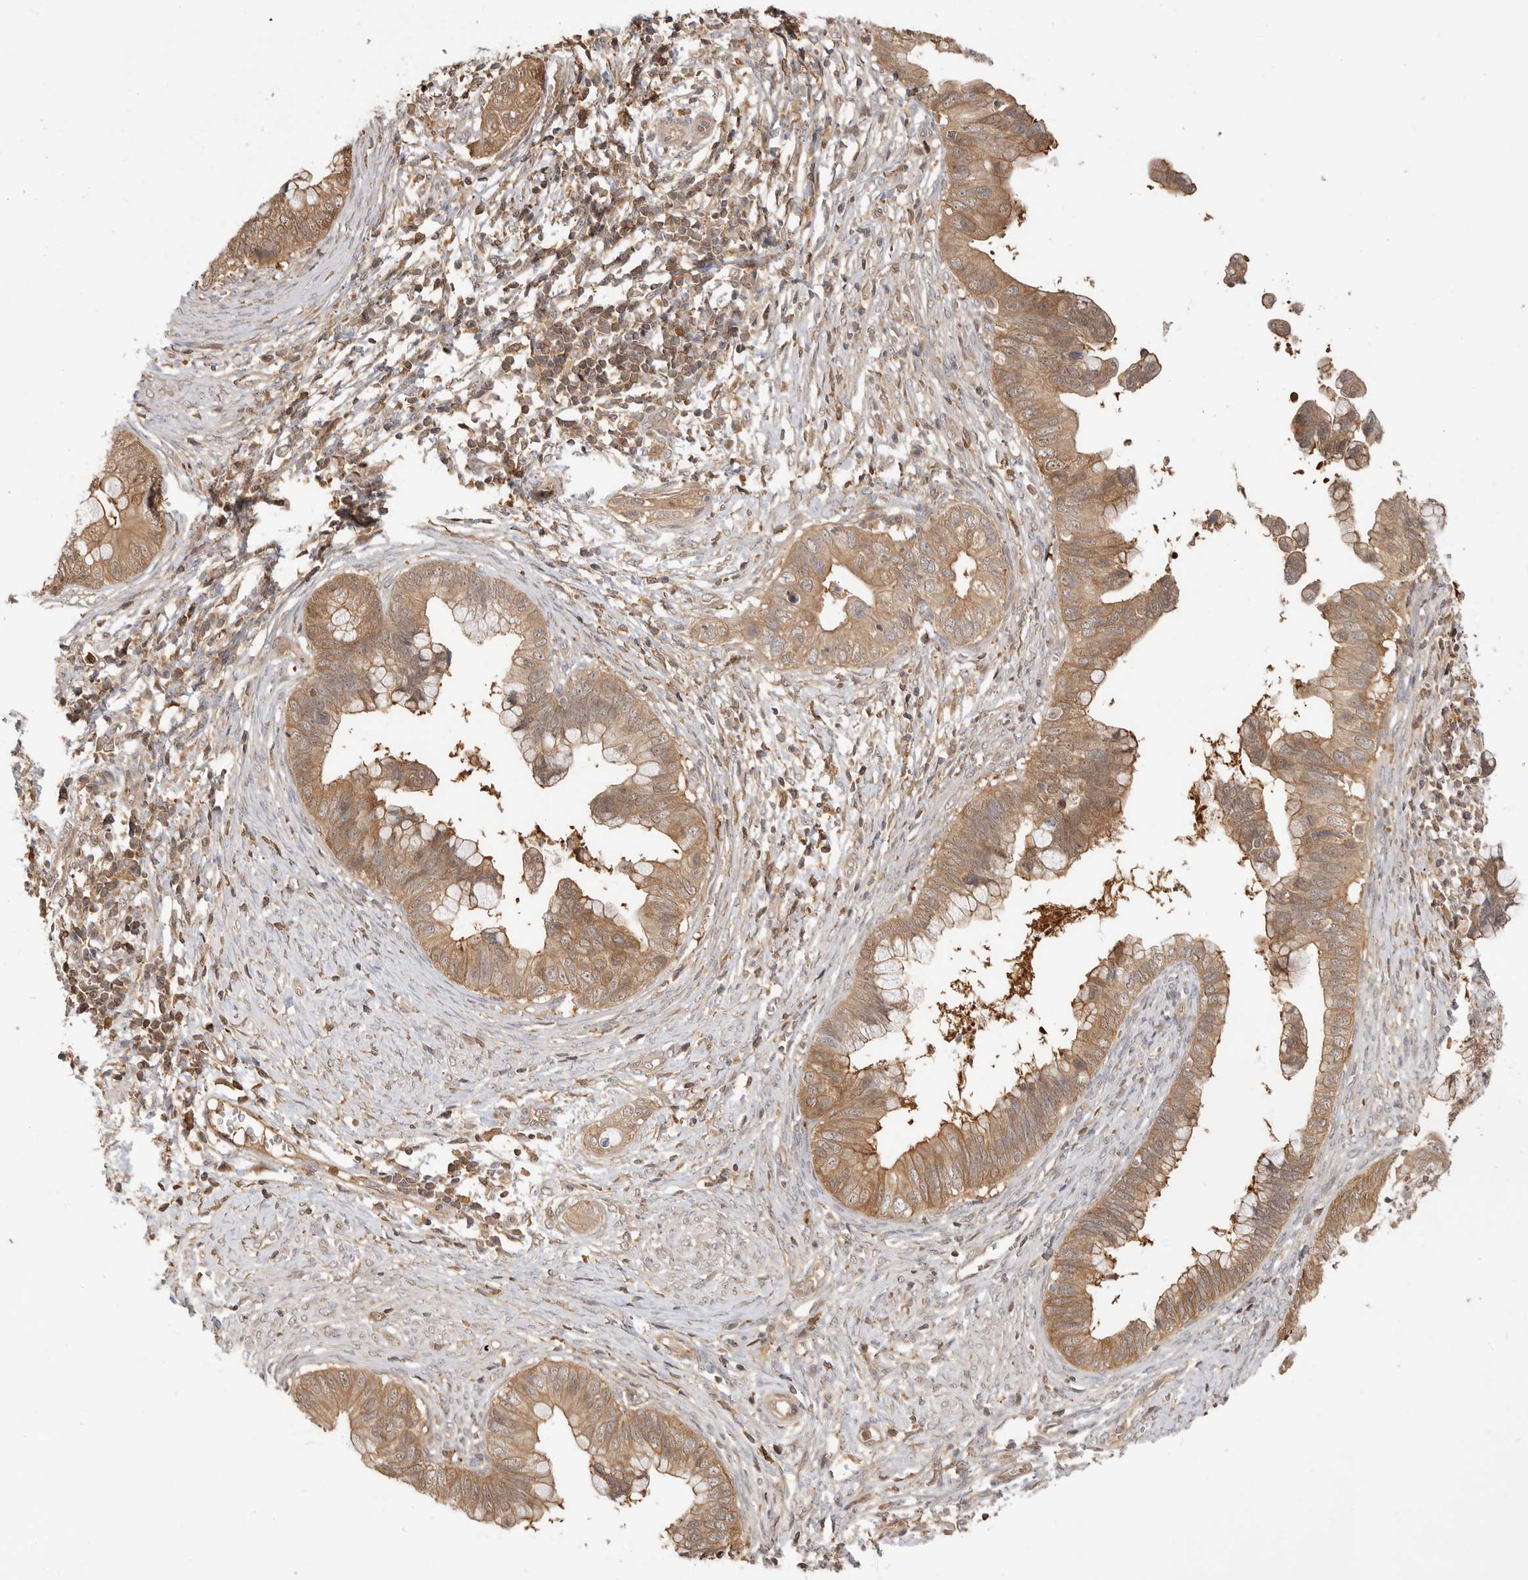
{"staining": {"intensity": "moderate", "quantity": ">75%", "location": "cytoplasmic/membranous"}, "tissue": "cervical cancer", "cell_type": "Tumor cells", "image_type": "cancer", "snomed": [{"axis": "morphology", "description": "Adenocarcinoma, NOS"}, {"axis": "topography", "description": "Cervix"}], "caption": "Brown immunohistochemical staining in human cervical adenocarcinoma exhibits moderate cytoplasmic/membranous positivity in approximately >75% of tumor cells.", "gene": "CLDN12", "patient": {"sex": "female", "age": 44}}